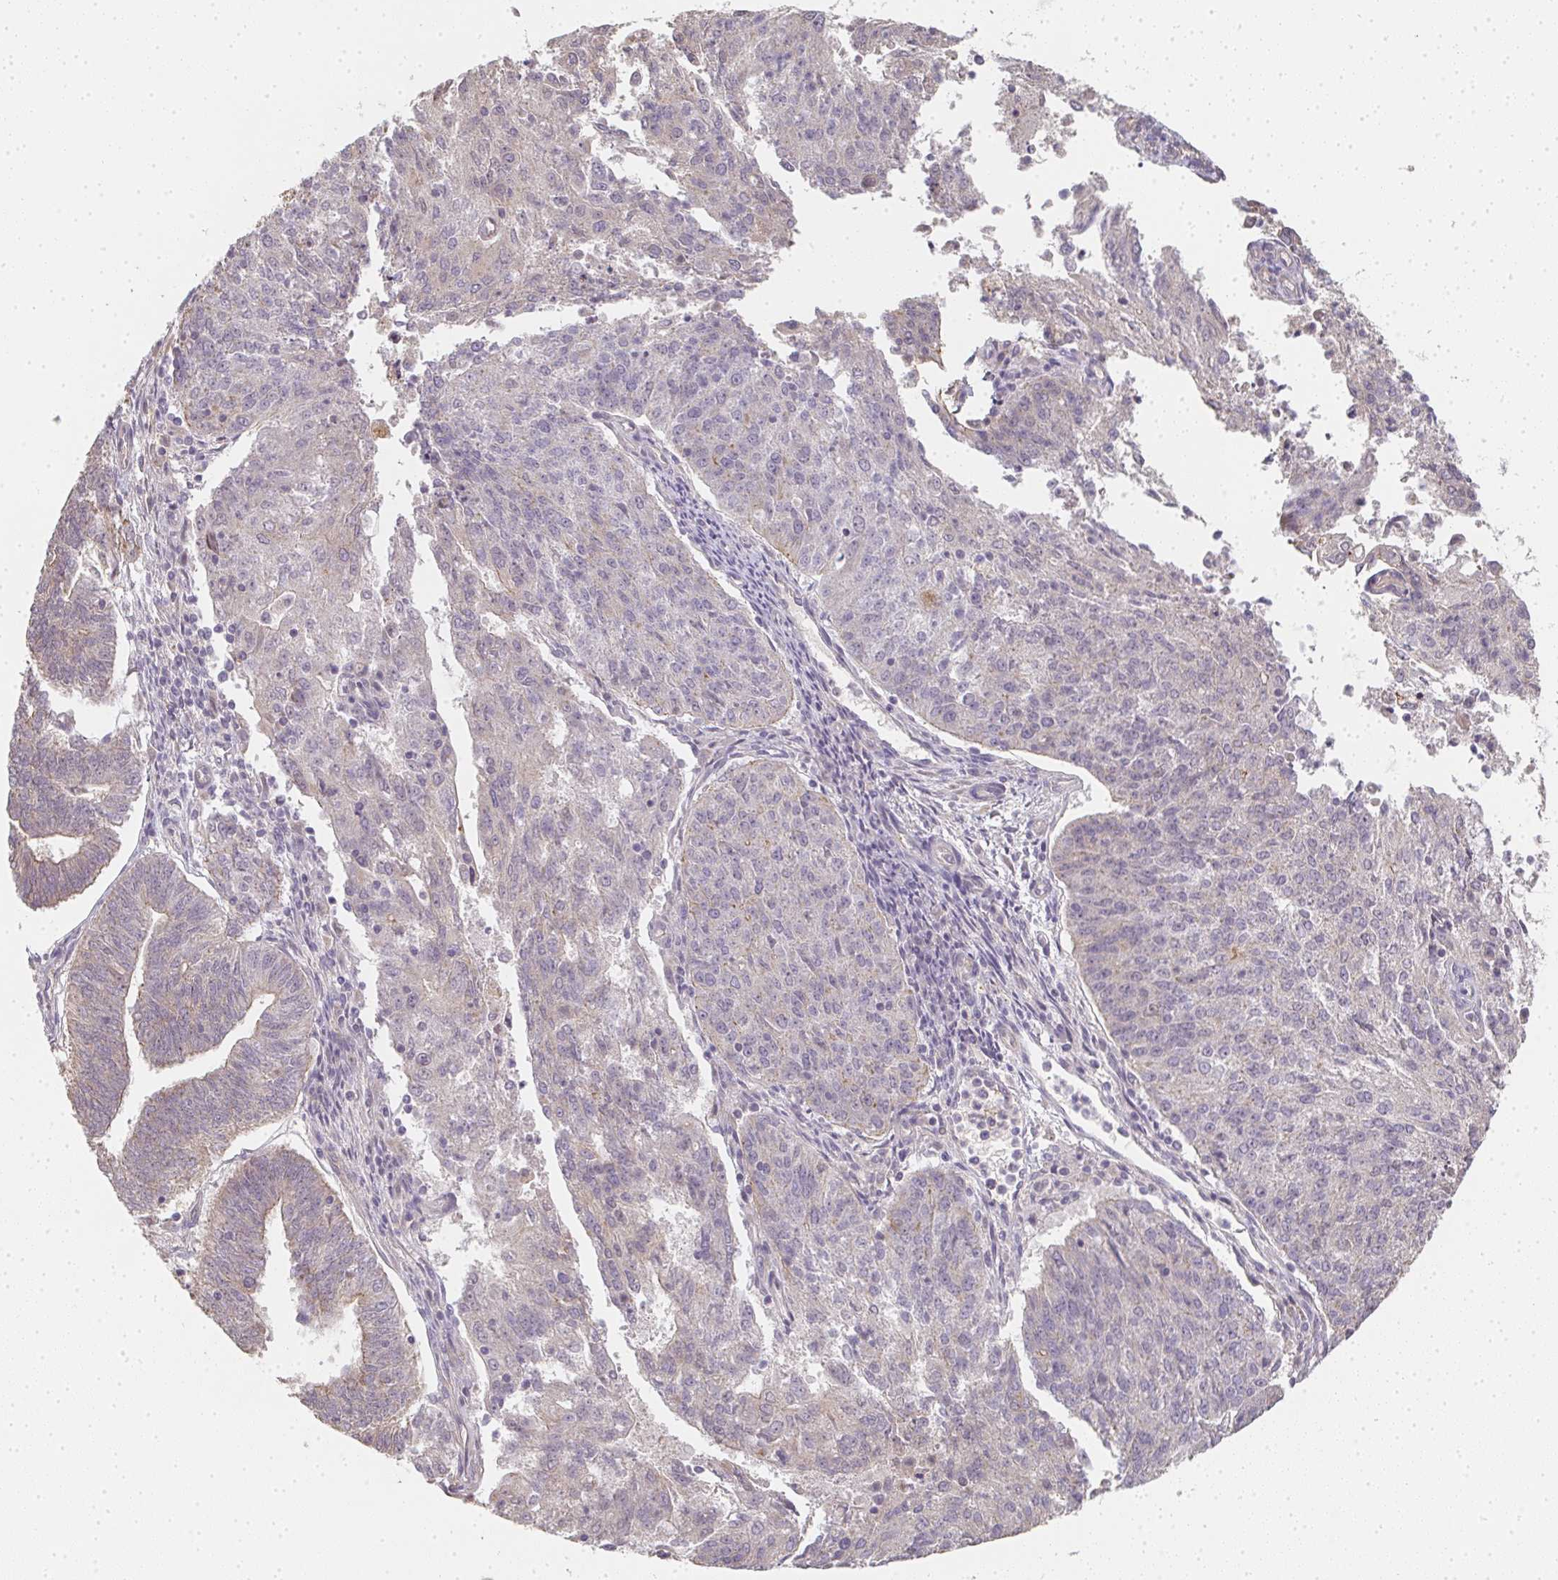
{"staining": {"intensity": "weak", "quantity": "<25%", "location": "cytoplasmic/membranous"}, "tissue": "endometrial cancer", "cell_type": "Tumor cells", "image_type": "cancer", "snomed": [{"axis": "morphology", "description": "Adenocarcinoma, NOS"}, {"axis": "topography", "description": "Endometrium"}], "caption": "This is an immunohistochemistry (IHC) histopathology image of human endometrial adenocarcinoma. There is no positivity in tumor cells.", "gene": "SLC35B3", "patient": {"sex": "female", "age": 82}}